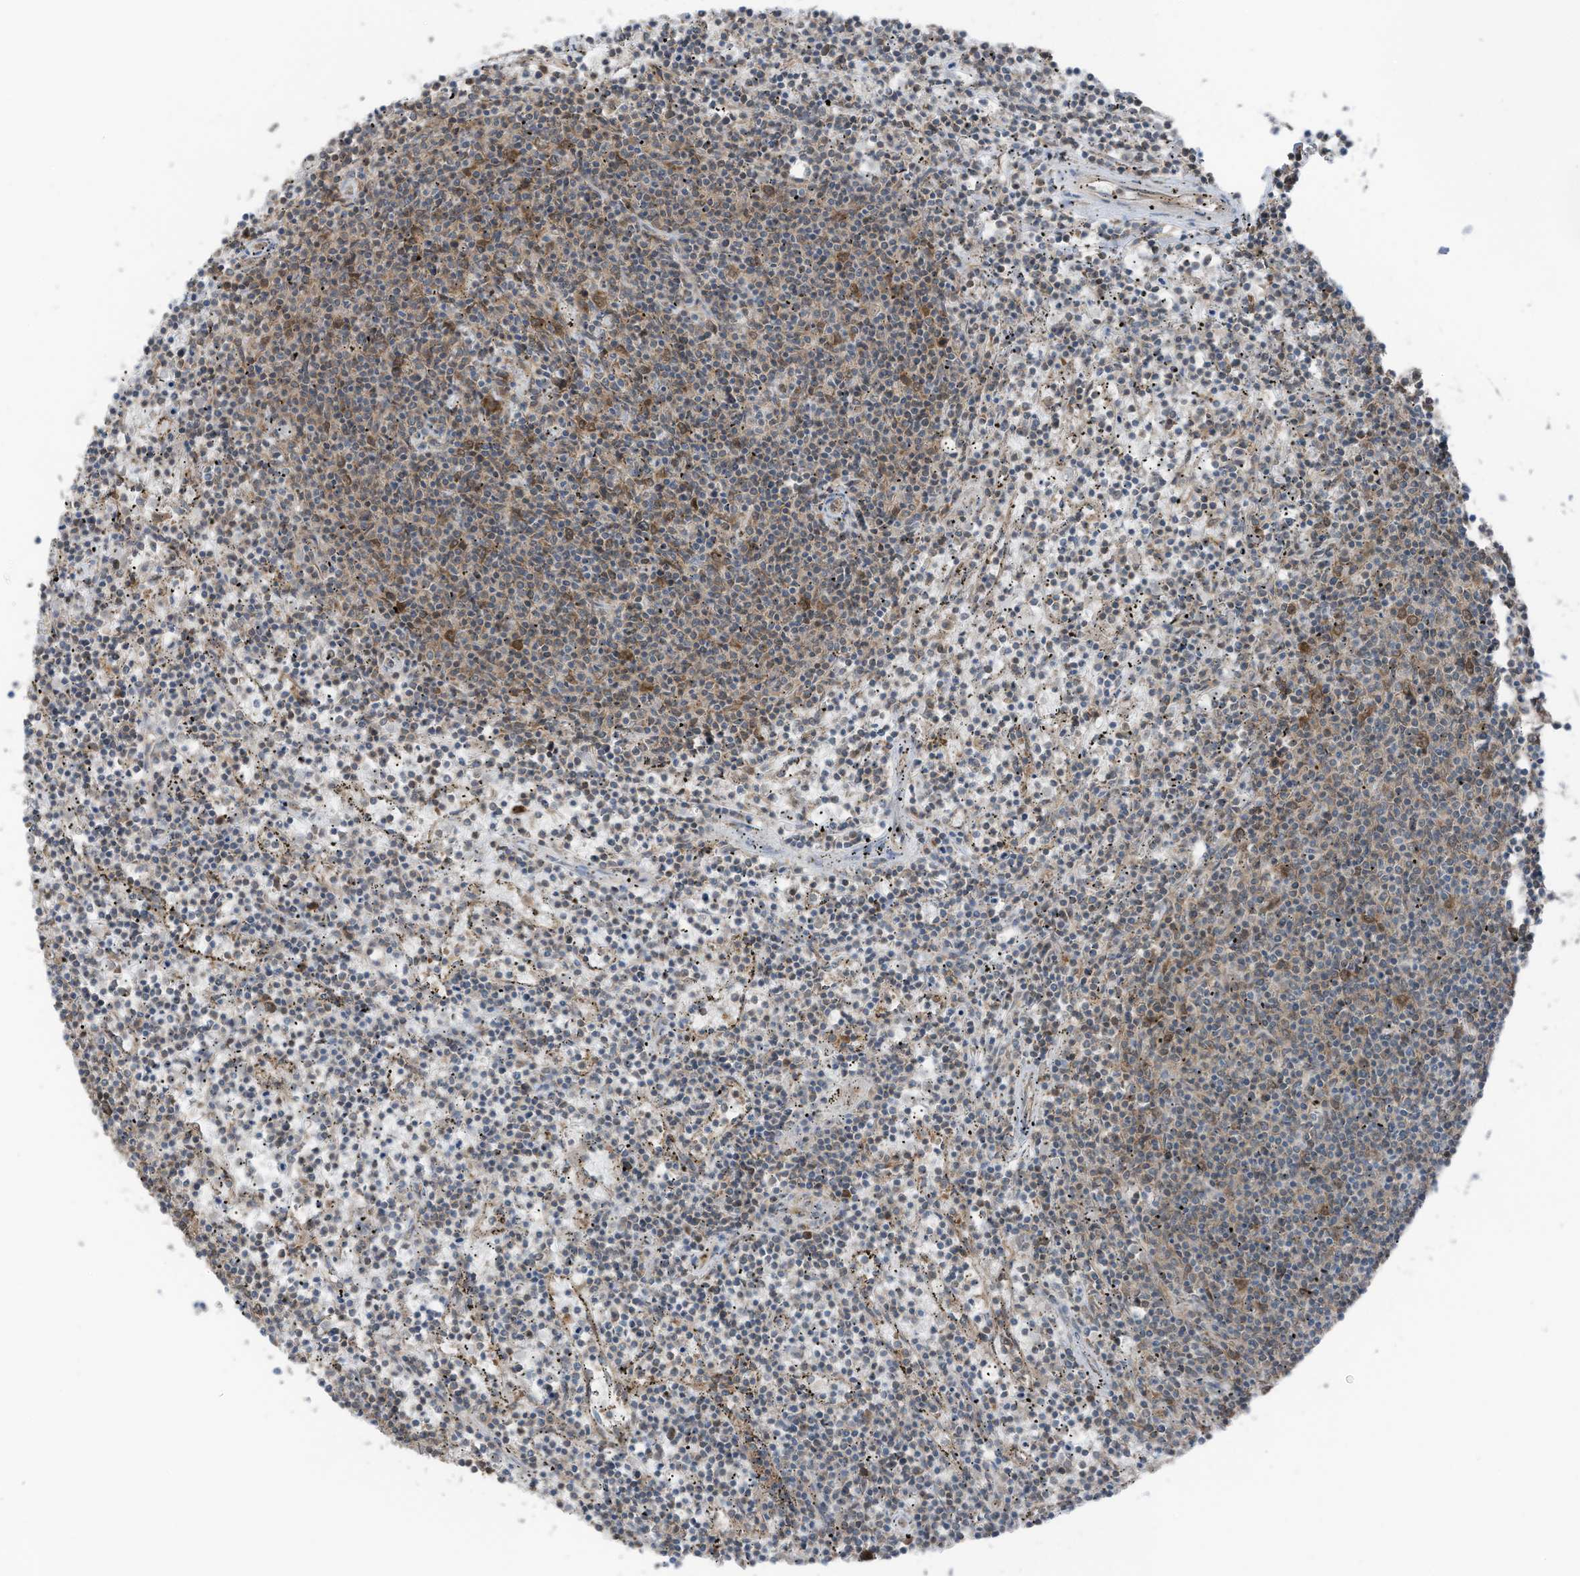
{"staining": {"intensity": "weak", "quantity": "<25%", "location": "cytoplasmic/membranous"}, "tissue": "lymphoma", "cell_type": "Tumor cells", "image_type": "cancer", "snomed": [{"axis": "morphology", "description": "Malignant lymphoma, non-Hodgkin's type, Low grade"}, {"axis": "topography", "description": "Spleen"}], "caption": "DAB immunohistochemical staining of malignant lymphoma, non-Hodgkin's type (low-grade) demonstrates no significant staining in tumor cells. Brightfield microscopy of IHC stained with DAB (3,3'-diaminobenzidine) (brown) and hematoxylin (blue), captured at high magnification.", "gene": "TXNDC9", "patient": {"sex": "female", "age": 50}}